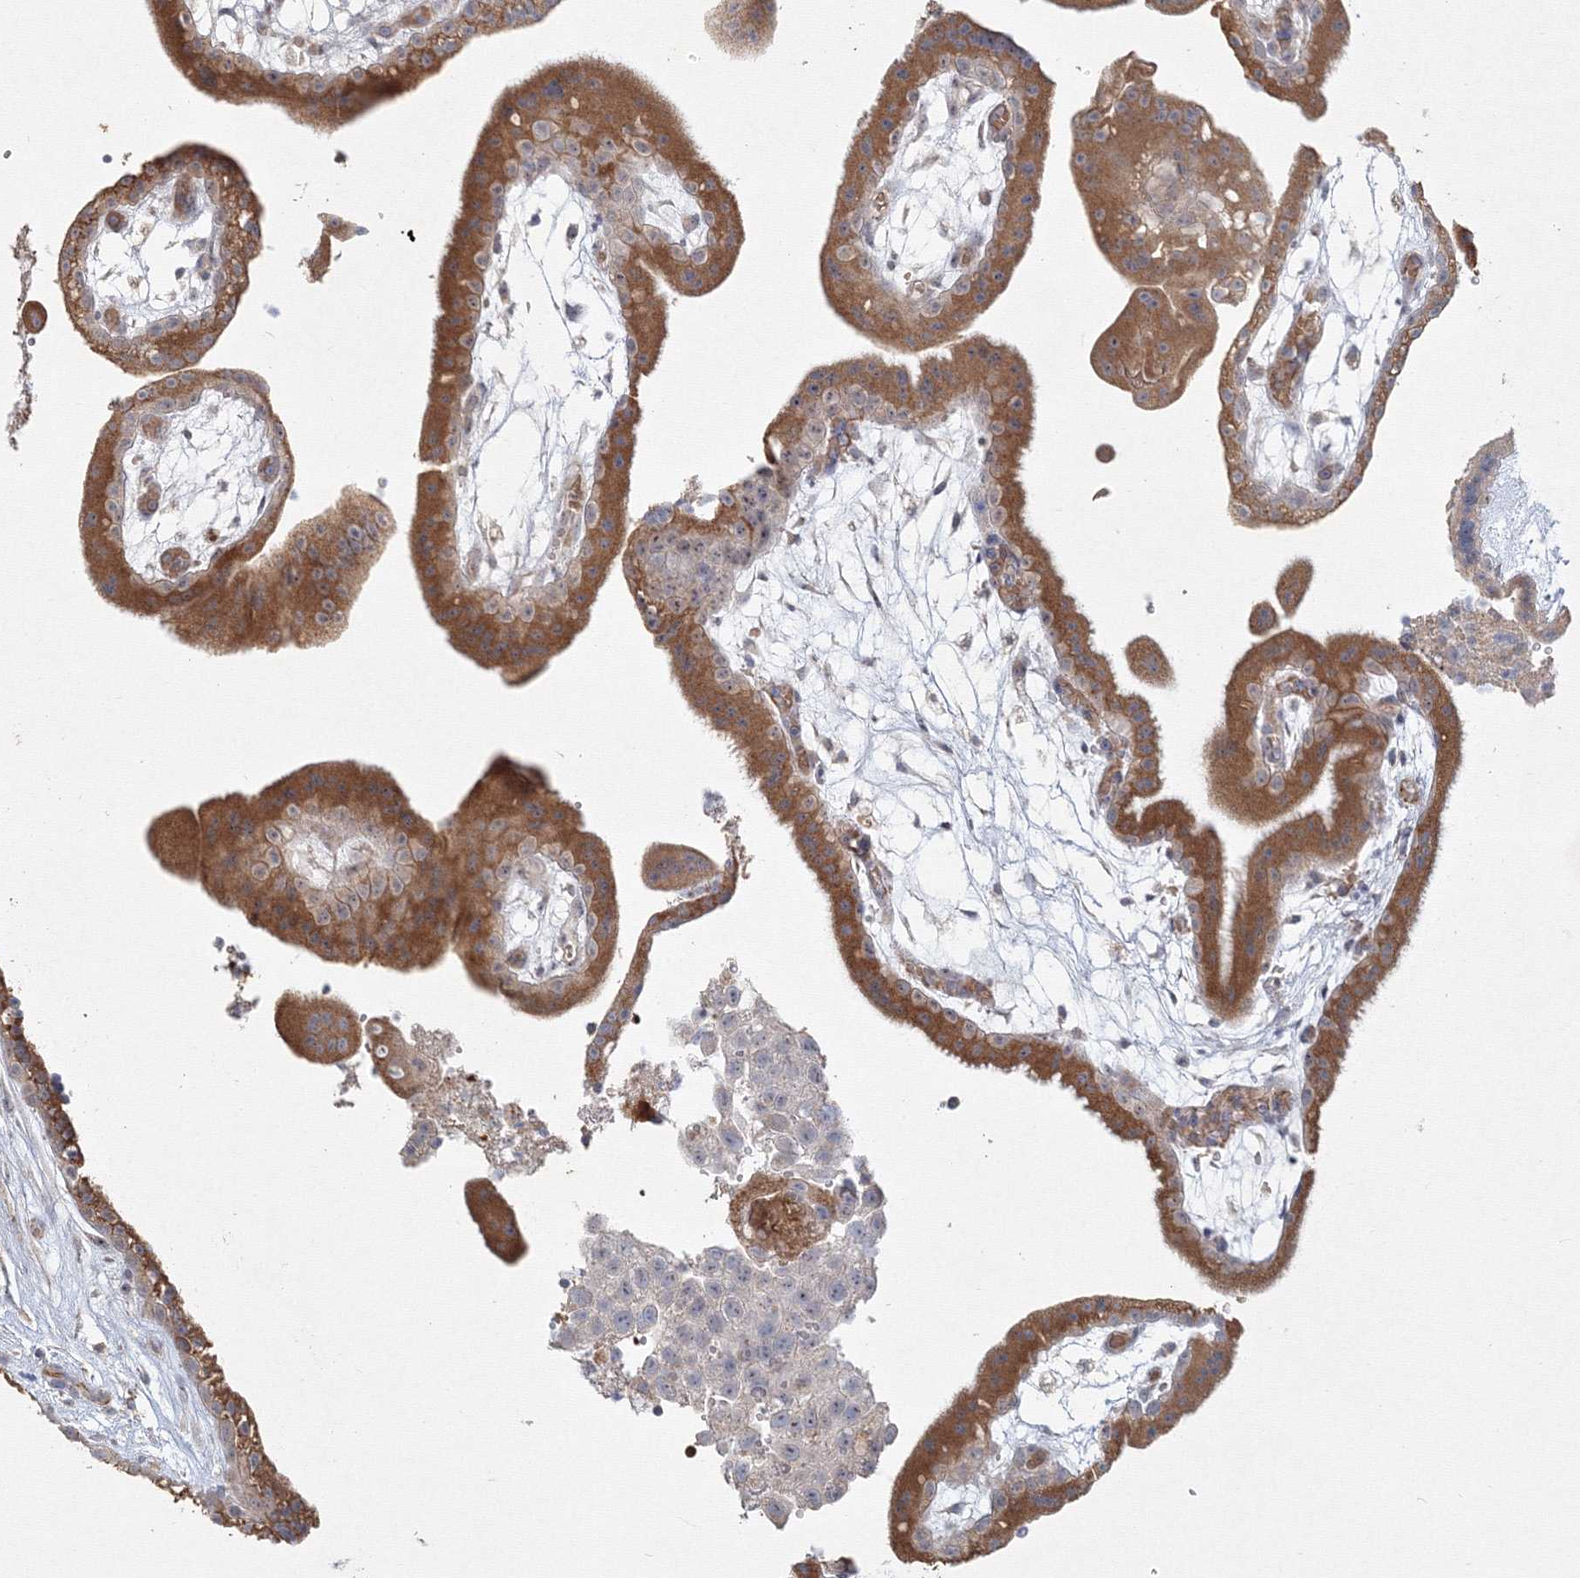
{"staining": {"intensity": "moderate", "quantity": "25%-75%", "location": "cytoplasmic/membranous"}, "tissue": "placenta", "cell_type": "Decidual cells", "image_type": "normal", "snomed": [{"axis": "morphology", "description": "Normal tissue, NOS"}, {"axis": "topography", "description": "Placenta"}], "caption": "Moderate cytoplasmic/membranous staining for a protein is present in about 25%-75% of decidual cells of unremarkable placenta using immunohistochemistry (IHC).", "gene": "WDR49", "patient": {"sex": "female", "age": 18}}